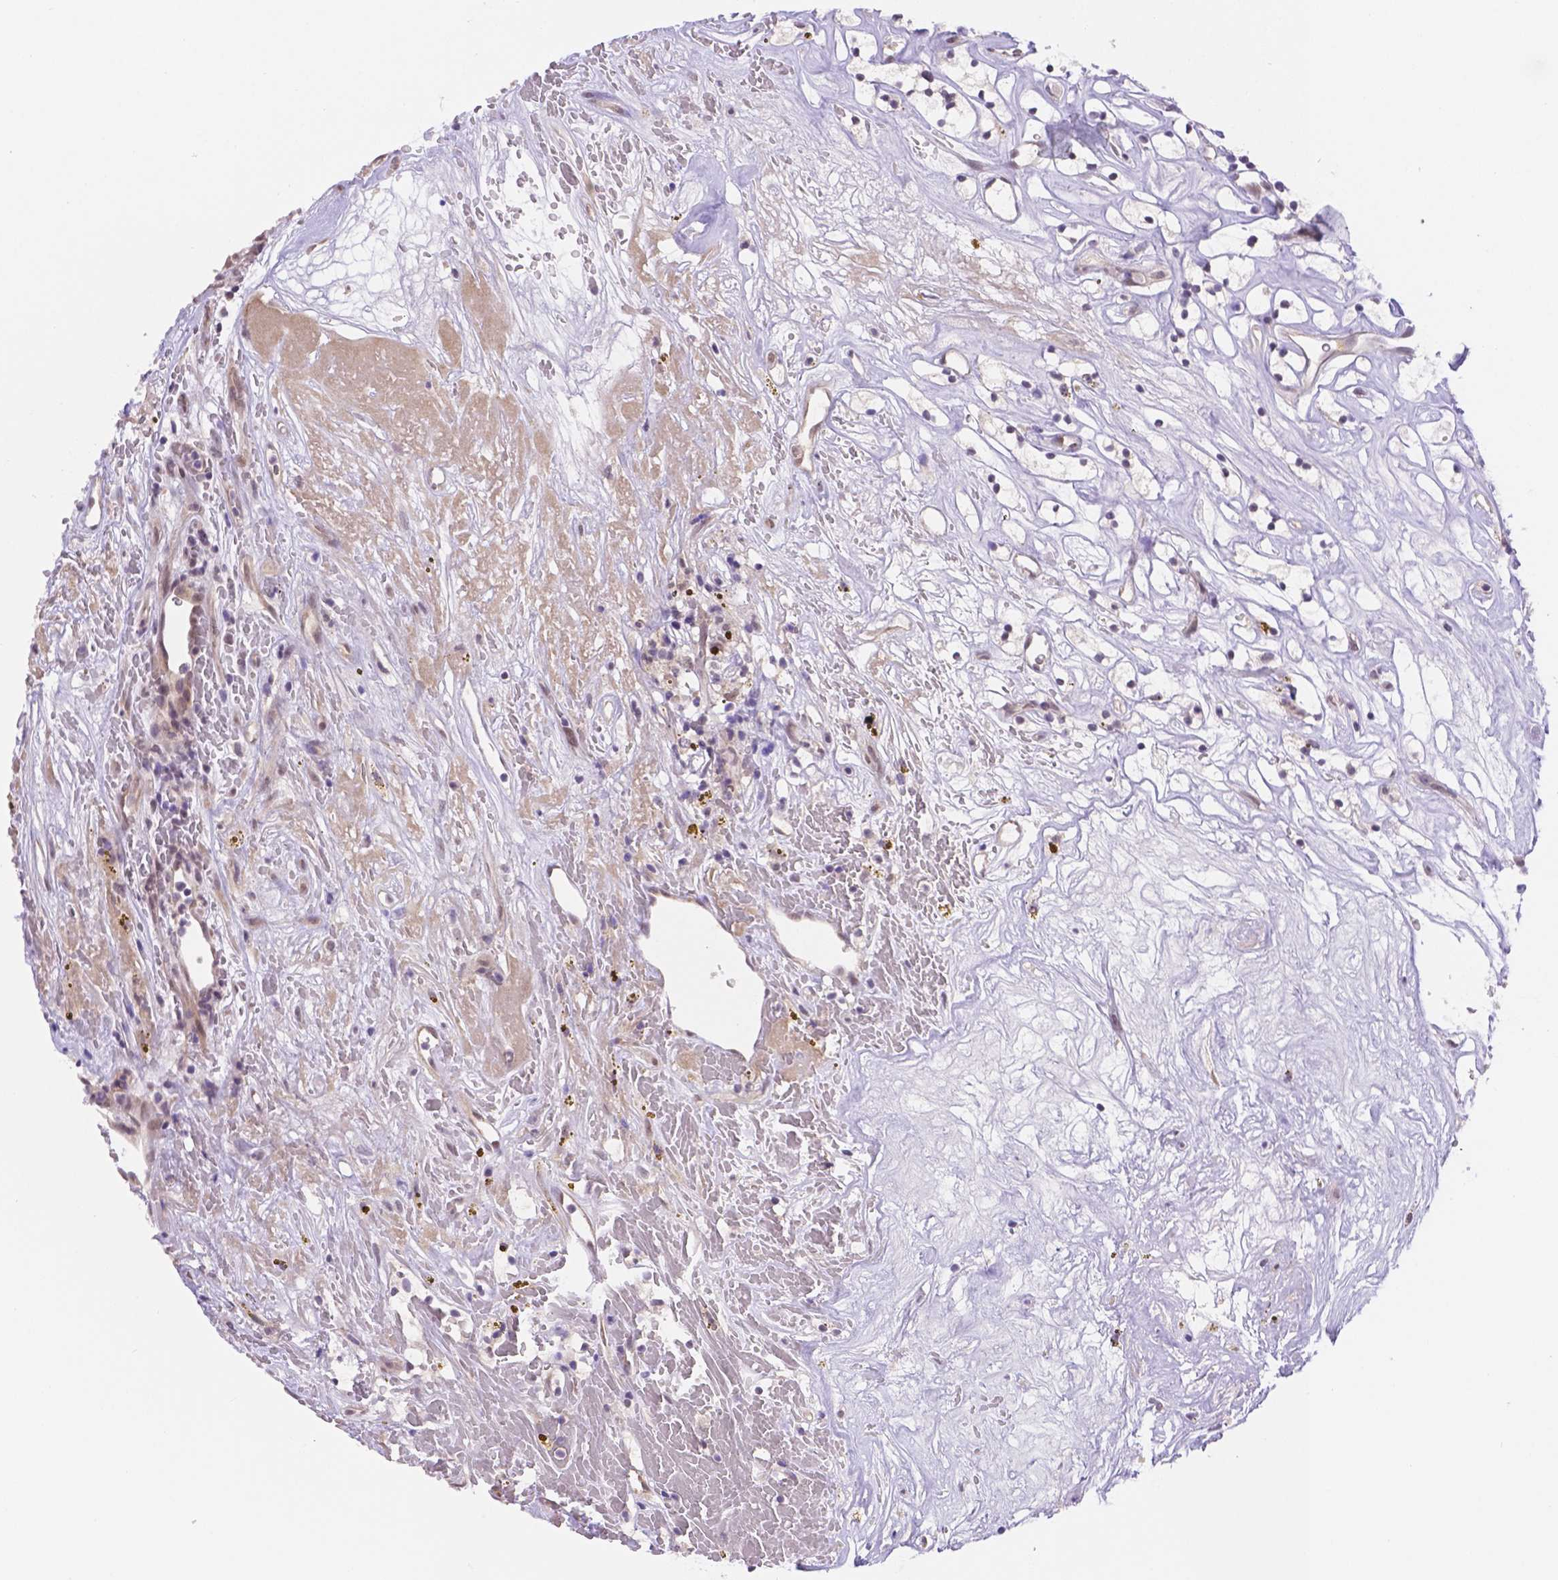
{"staining": {"intensity": "negative", "quantity": "none", "location": "none"}, "tissue": "renal cancer", "cell_type": "Tumor cells", "image_type": "cancer", "snomed": [{"axis": "morphology", "description": "Adenocarcinoma, NOS"}, {"axis": "topography", "description": "Kidney"}], "caption": "Tumor cells show no significant protein staining in renal cancer.", "gene": "NXPE2", "patient": {"sex": "female", "age": 64}}